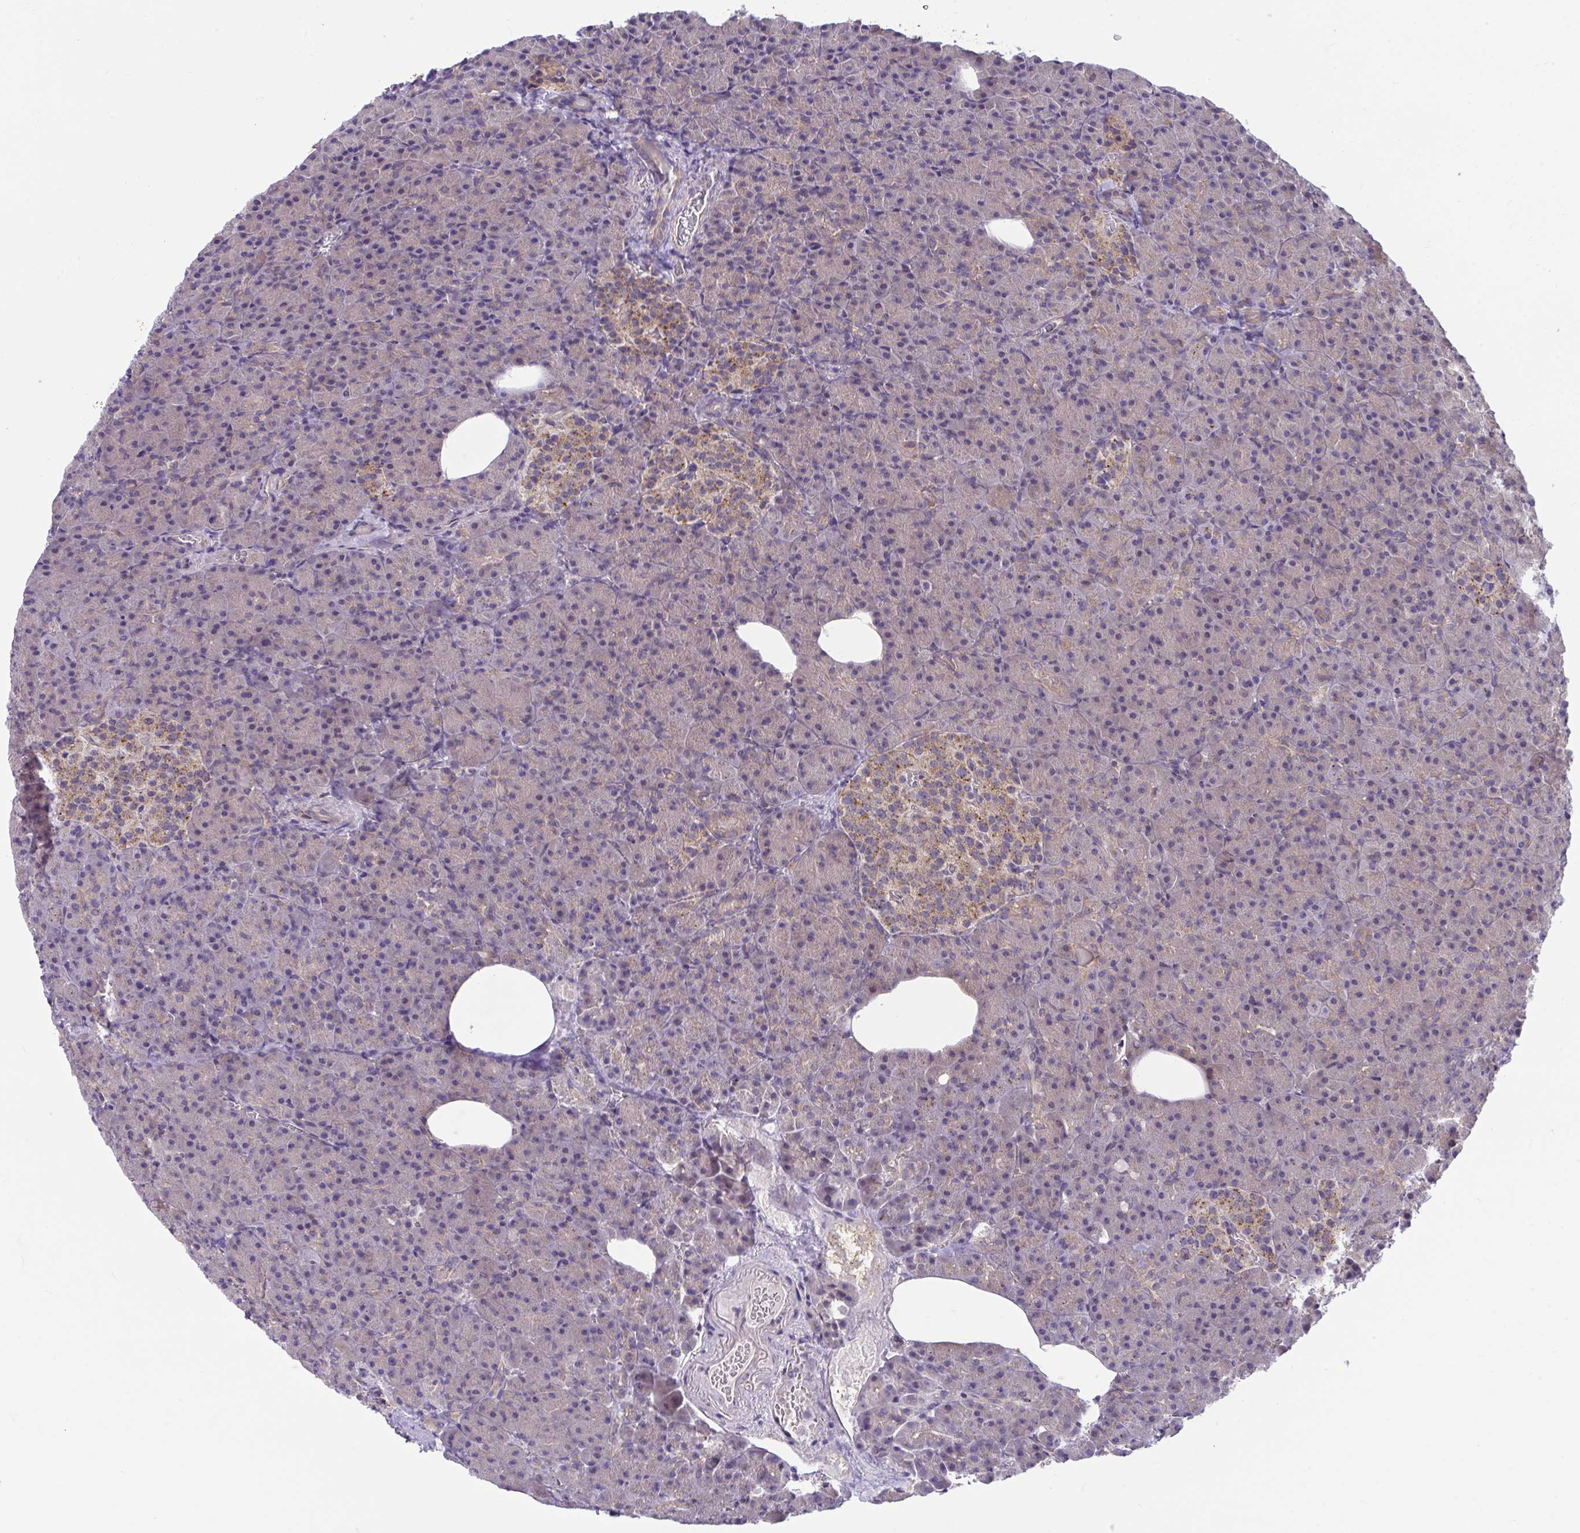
{"staining": {"intensity": "strong", "quantity": "25%-75%", "location": "cytoplasmic/membranous"}, "tissue": "pancreas", "cell_type": "Exocrine glandular cells", "image_type": "normal", "snomed": [{"axis": "morphology", "description": "Normal tissue, NOS"}, {"axis": "topography", "description": "Pancreas"}], "caption": "Pancreas stained with IHC exhibits strong cytoplasmic/membranous positivity in approximately 25%-75% of exocrine glandular cells. (DAB IHC with brightfield microscopy, high magnification).", "gene": "IST1", "patient": {"sex": "female", "age": 74}}